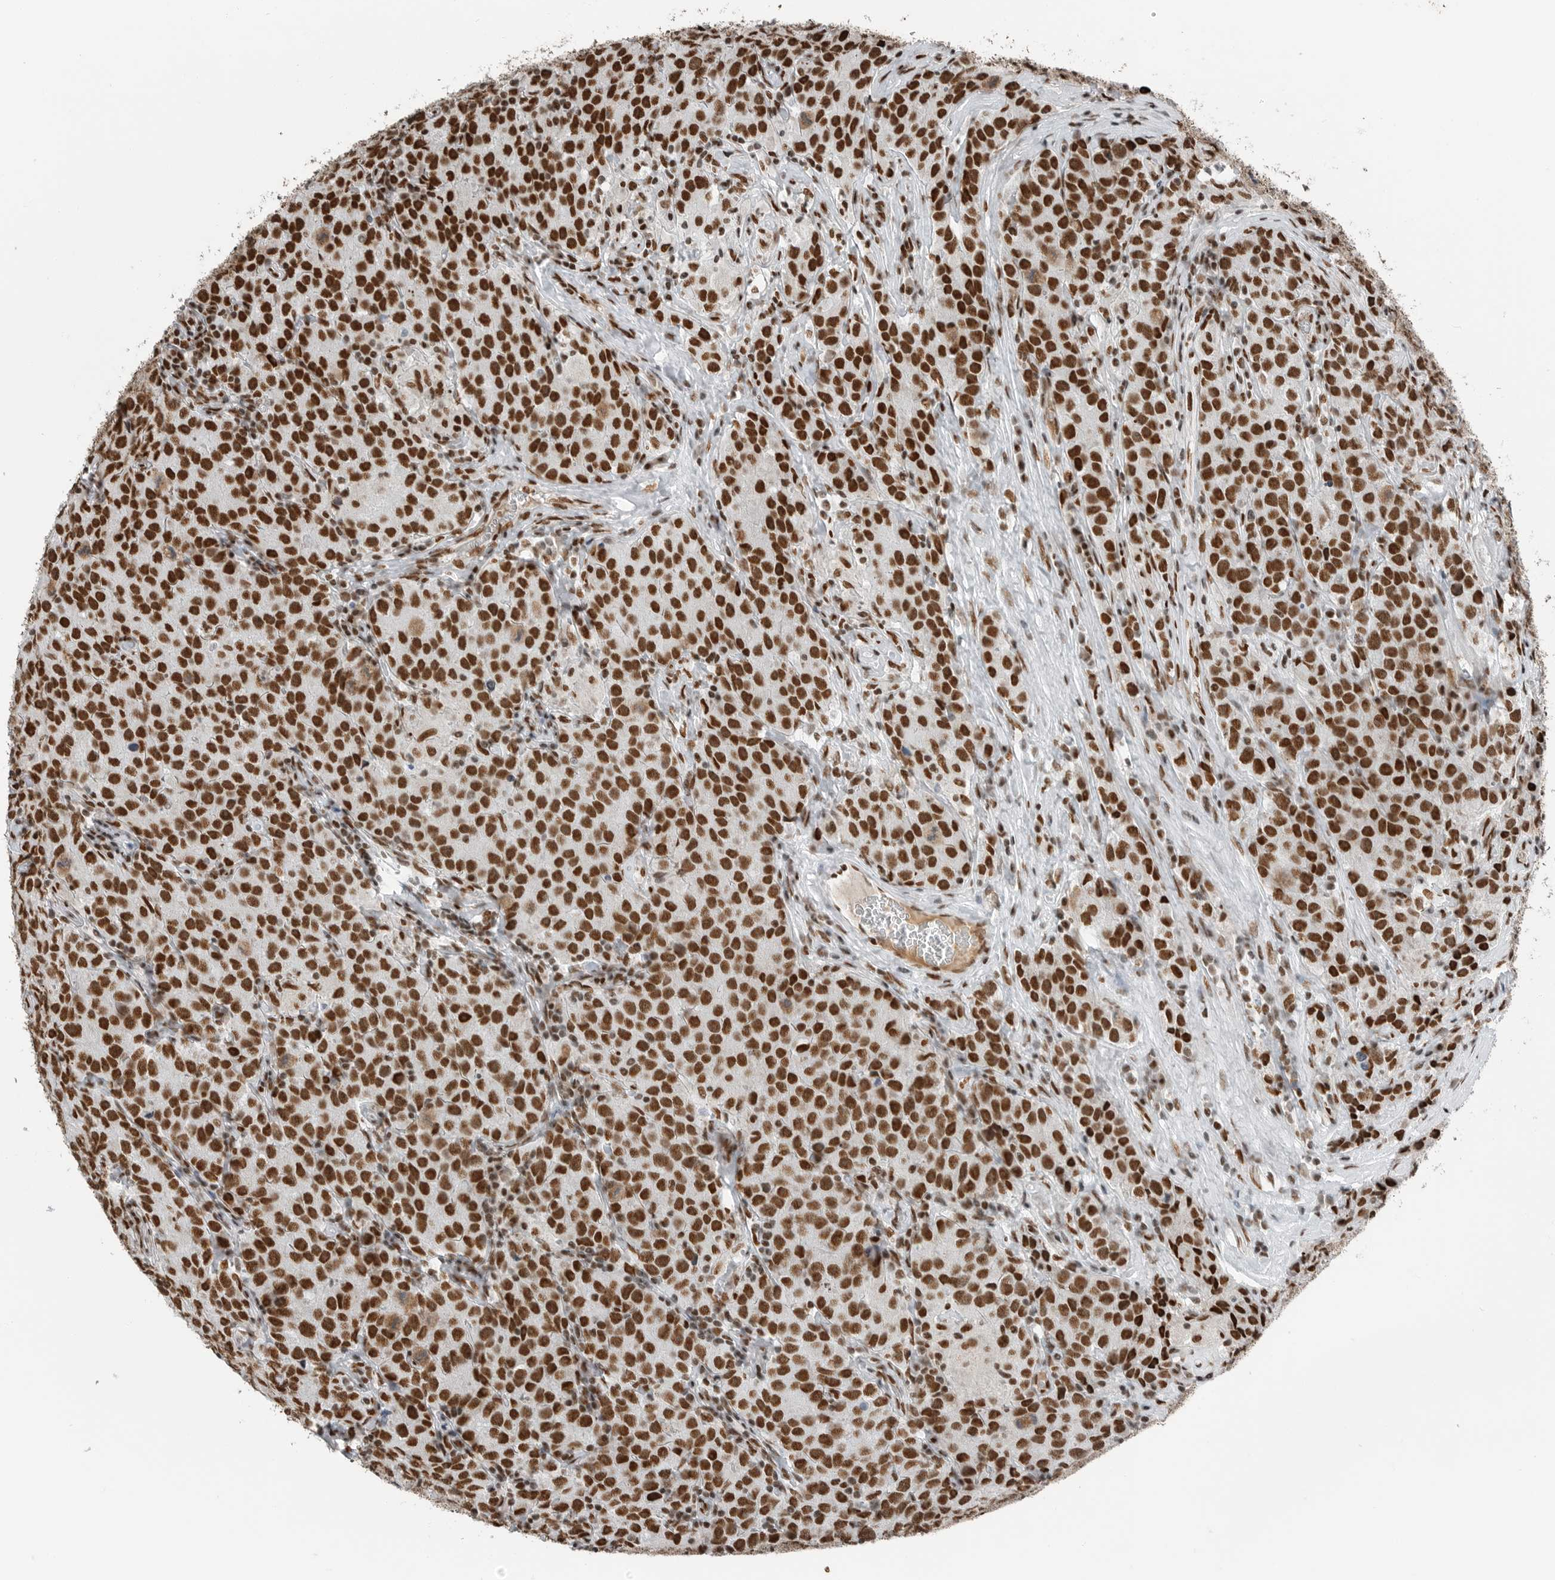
{"staining": {"intensity": "strong", "quantity": ">75%", "location": "nuclear"}, "tissue": "testis cancer", "cell_type": "Tumor cells", "image_type": "cancer", "snomed": [{"axis": "morphology", "description": "Seminoma, NOS"}, {"axis": "morphology", "description": "Carcinoma, Embryonal, NOS"}, {"axis": "topography", "description": "Testis"}], "caption": "Testis cancer (seminoma) tissue shows strong nuclear staining in about >75% of tumor cells, visualized by immunohistochemistry.", "gene": "BLZF1", "patient": {"sex": "male", "age": 43}}